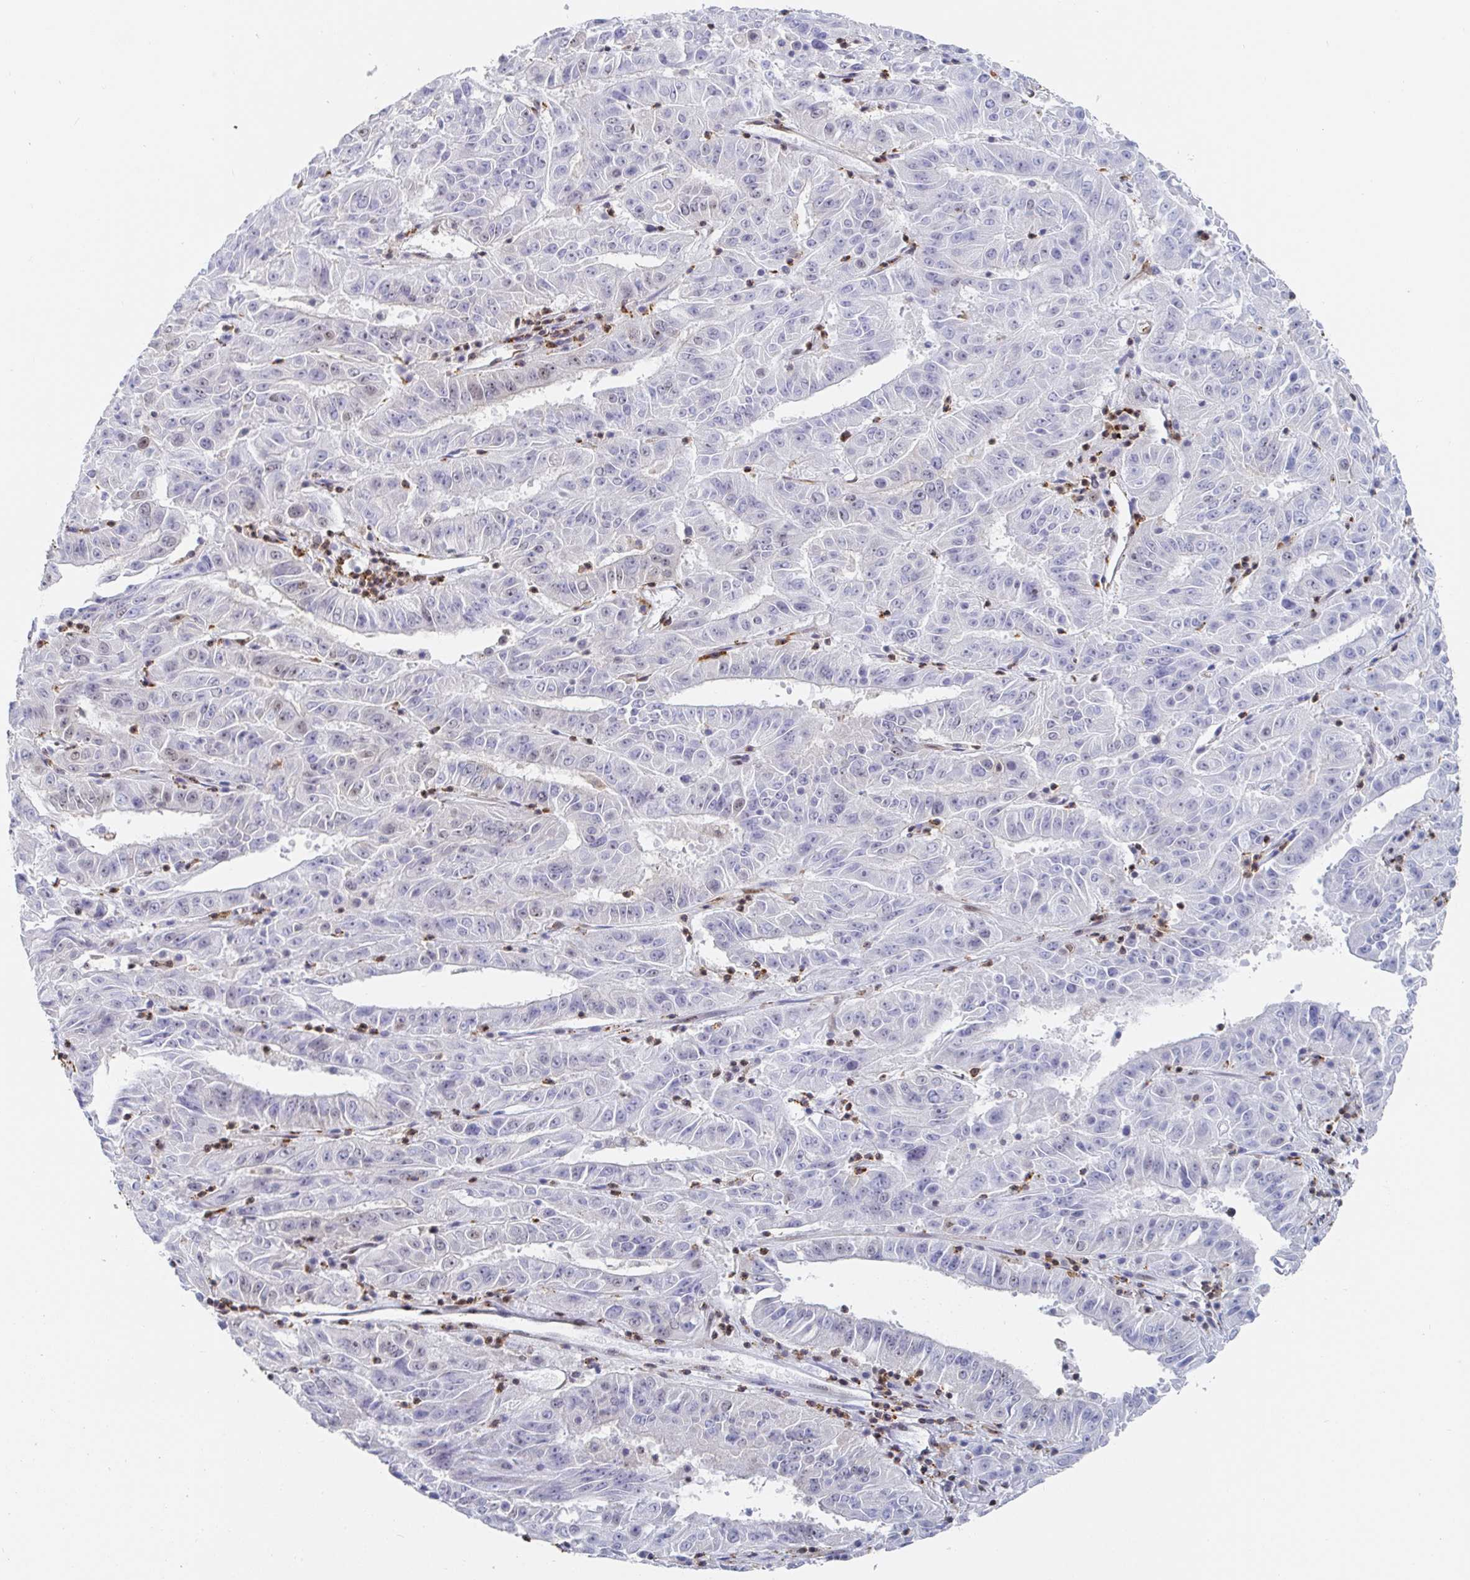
{"staining": {"intensity": "negative", "quantity": "none", "location": "none"}, "tissue": "pancreatic cancer", "cell_type": "Tumor cells", "image_type": "cancer", "snomed": [{"axis": "morphology", "description": "Adenocarcinoma, NOS"}, {"axis": "topography", "description": "Pancreas"}], "caption": "Immunohistochemistry (IHC) image of pancreatic adenocarcinoma stained for a protein (brown), which demonstrates no staining in tumor cells.", "gene": "EWSR1", "patient": {"sex": "male", "age": 63}}